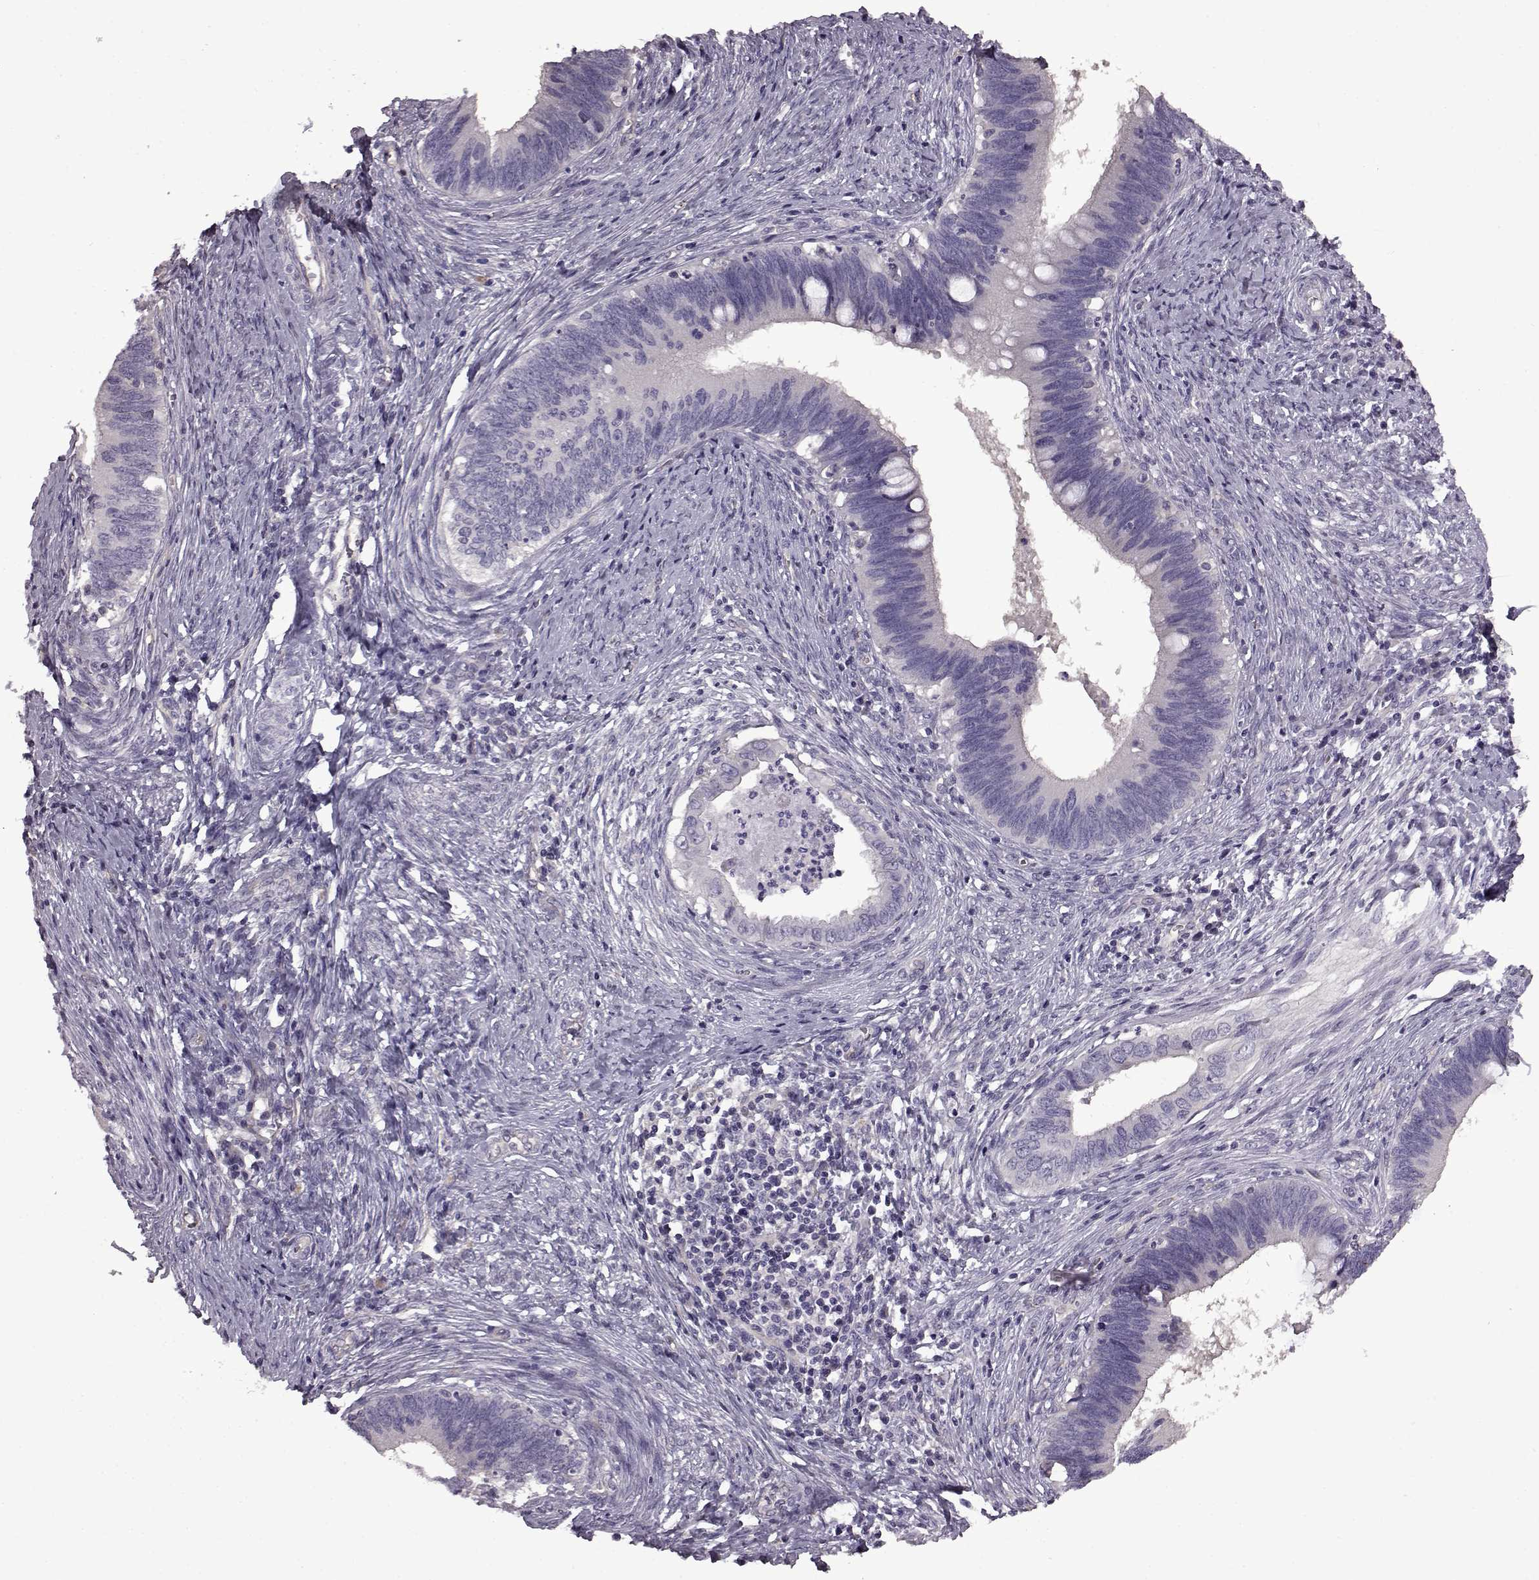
{"staining": {"intensity": "negative", "quantity": "none", "location": "none"}, "tissue": "cervical cancer", "cell_type": "Tumor cells", "image_type": "cancer", "snomed": [{"axis": "morphology", "description": "Adenocarcinoma, NOS"}, {"axis": "topography", "description": "Cervix"}], "caption": "There is no significant expression in tumor cells of cervical cancer (adenocarcinoma).", "gene": "EDDM3B", "patient": {"sex": "female", "age": 42}}